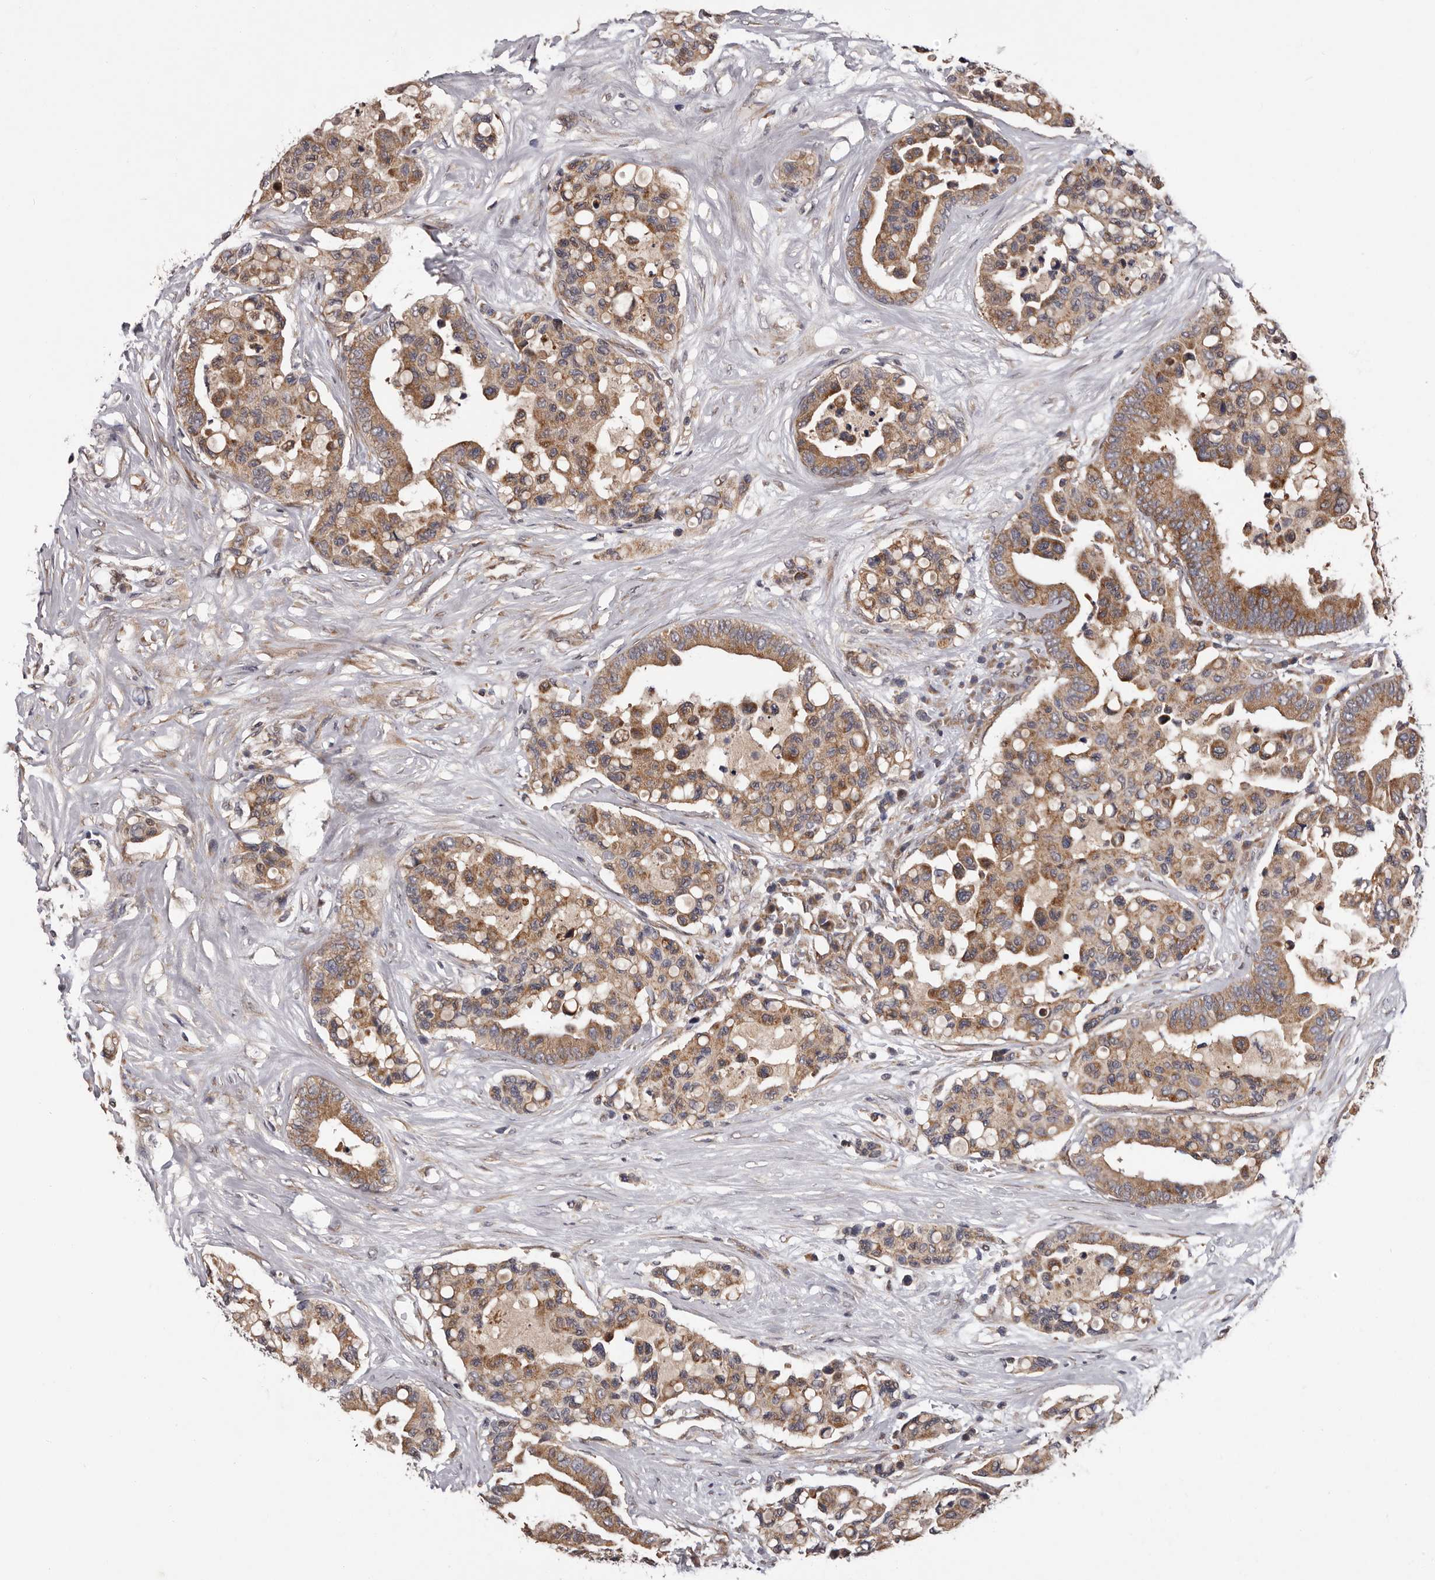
{"staining": {"intensity": "moderate", "quantity": ">75%", "location": "cytoplasmic/membranous"}, "tissue": "colorectal cancer", "cell_type": "Tumor cells", "image_type": "cancer", "snomed": [{"axis": "morphology", "description": "Adenocarcinoma, NOS"}, {"axis": "topography", "description": "Colon"}], "caption": "Immunohistochemistry (IHC) (DAB) staining of adenocarcinoma (colorectal) demonstrates moderate cytoplasmic/membranous protein staining in about >75% of tumor cells. The protein is stained brown, and the nuclei are stained in blue (DAB (3,3'-diaminobenzidine) IHC with brightfield microscopy, high magnification).", "gene": "VPS37A", "patient": {"sex": "male", "age": 82}}